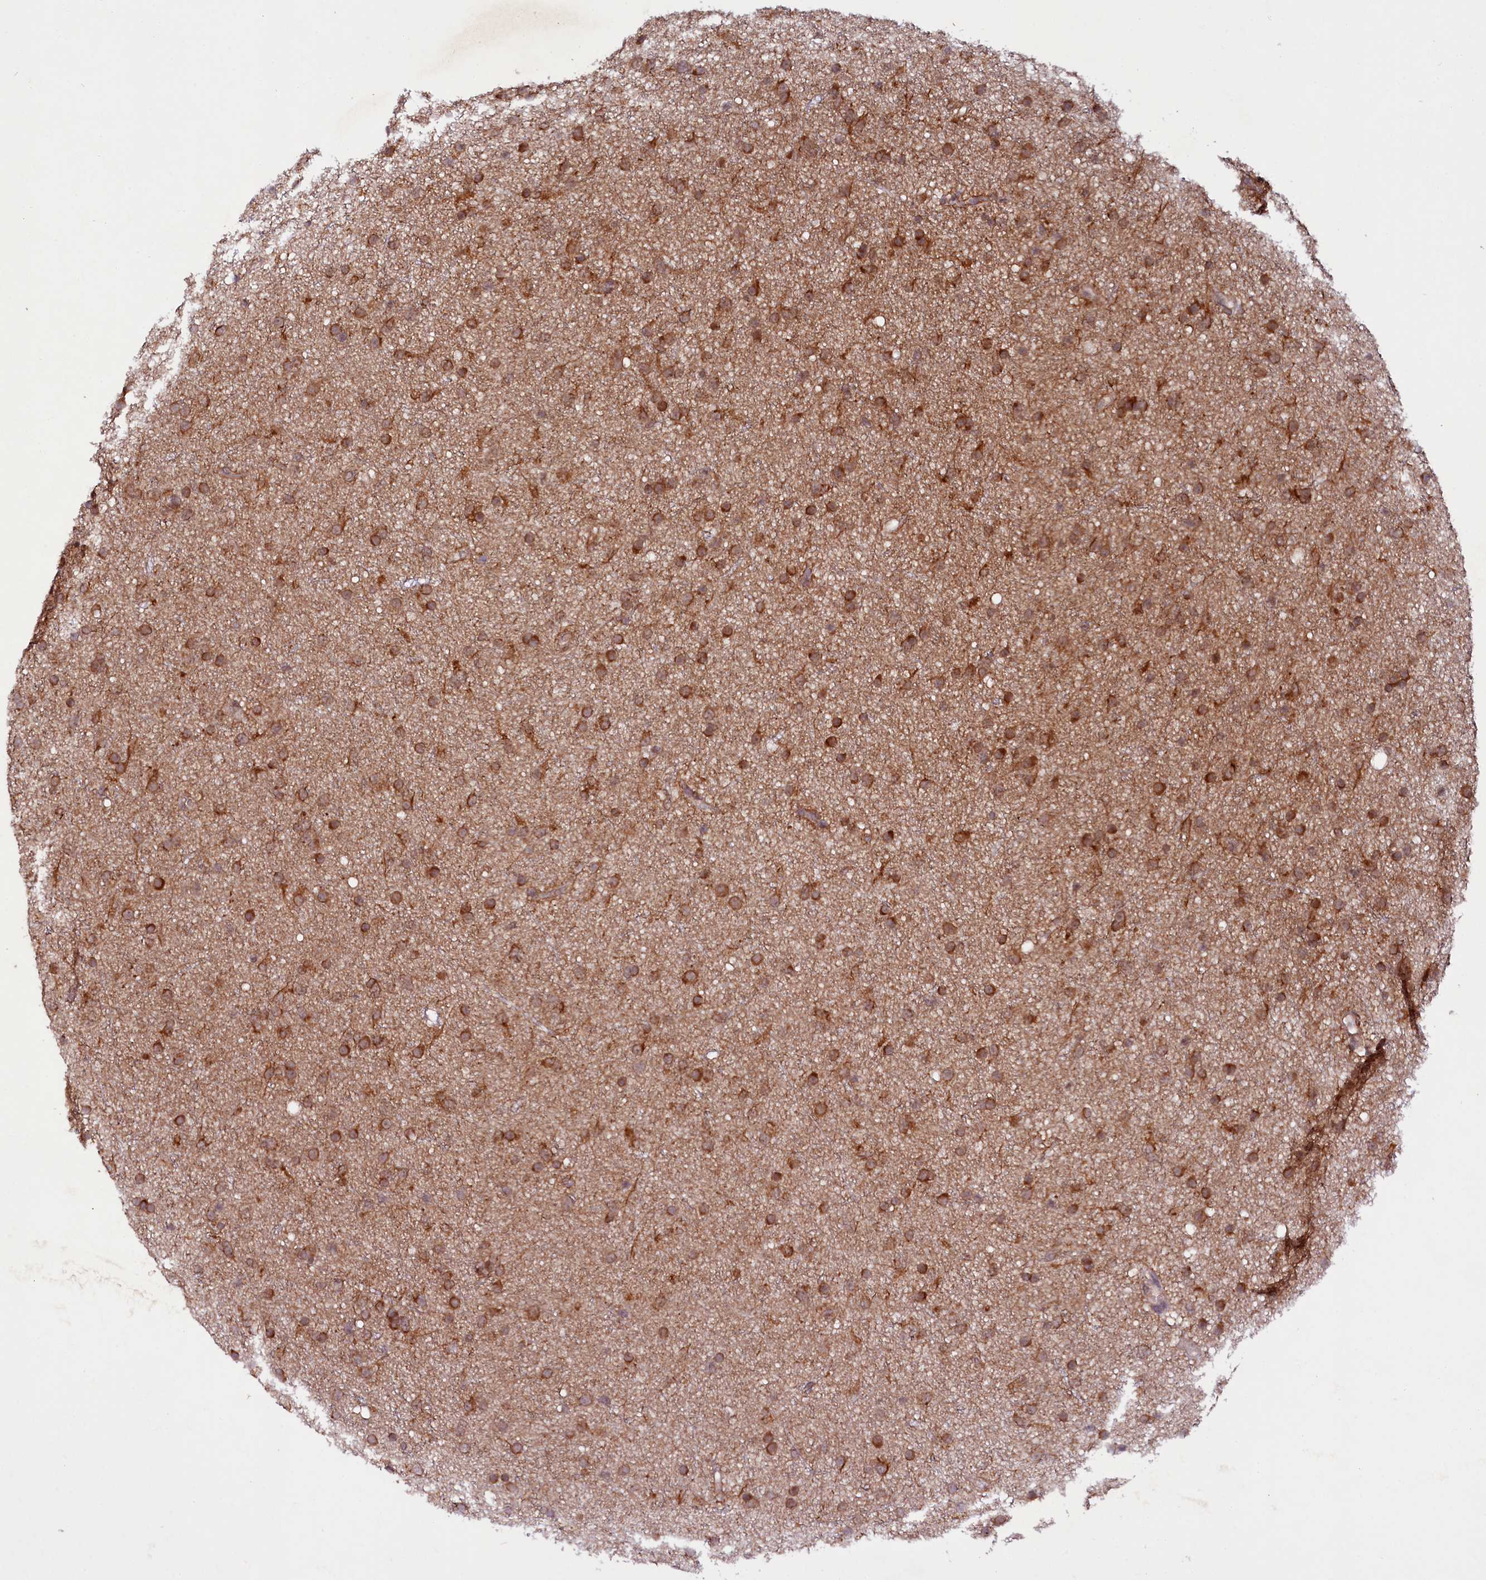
{"staining": {"intensity": "moderate", "quantity": ">75%", "location": "cytoplasmic/membranous"}, "tissue": "glioma", "cell_type": "Tumor cells", "image_type": "cancer", "snomed": [{"axis": "morphology", "description": "Glioma, malignant, Low grade"}, {"axis": "topography", "description": "Cerebral cortex"}], "caption": "Moderate cytoplasmic/membranous protein expression is appreciated in about >75% of tumor cells in low-grade glioma (malignant). (Stains: DAB (3,3'-diaminobenzidine) in brown, nuclei in blue, Microscopy: brightfield microscopy at high magnification).", "gene": "PHLDB1", "patient": {"sex": "female", "age": 39}}